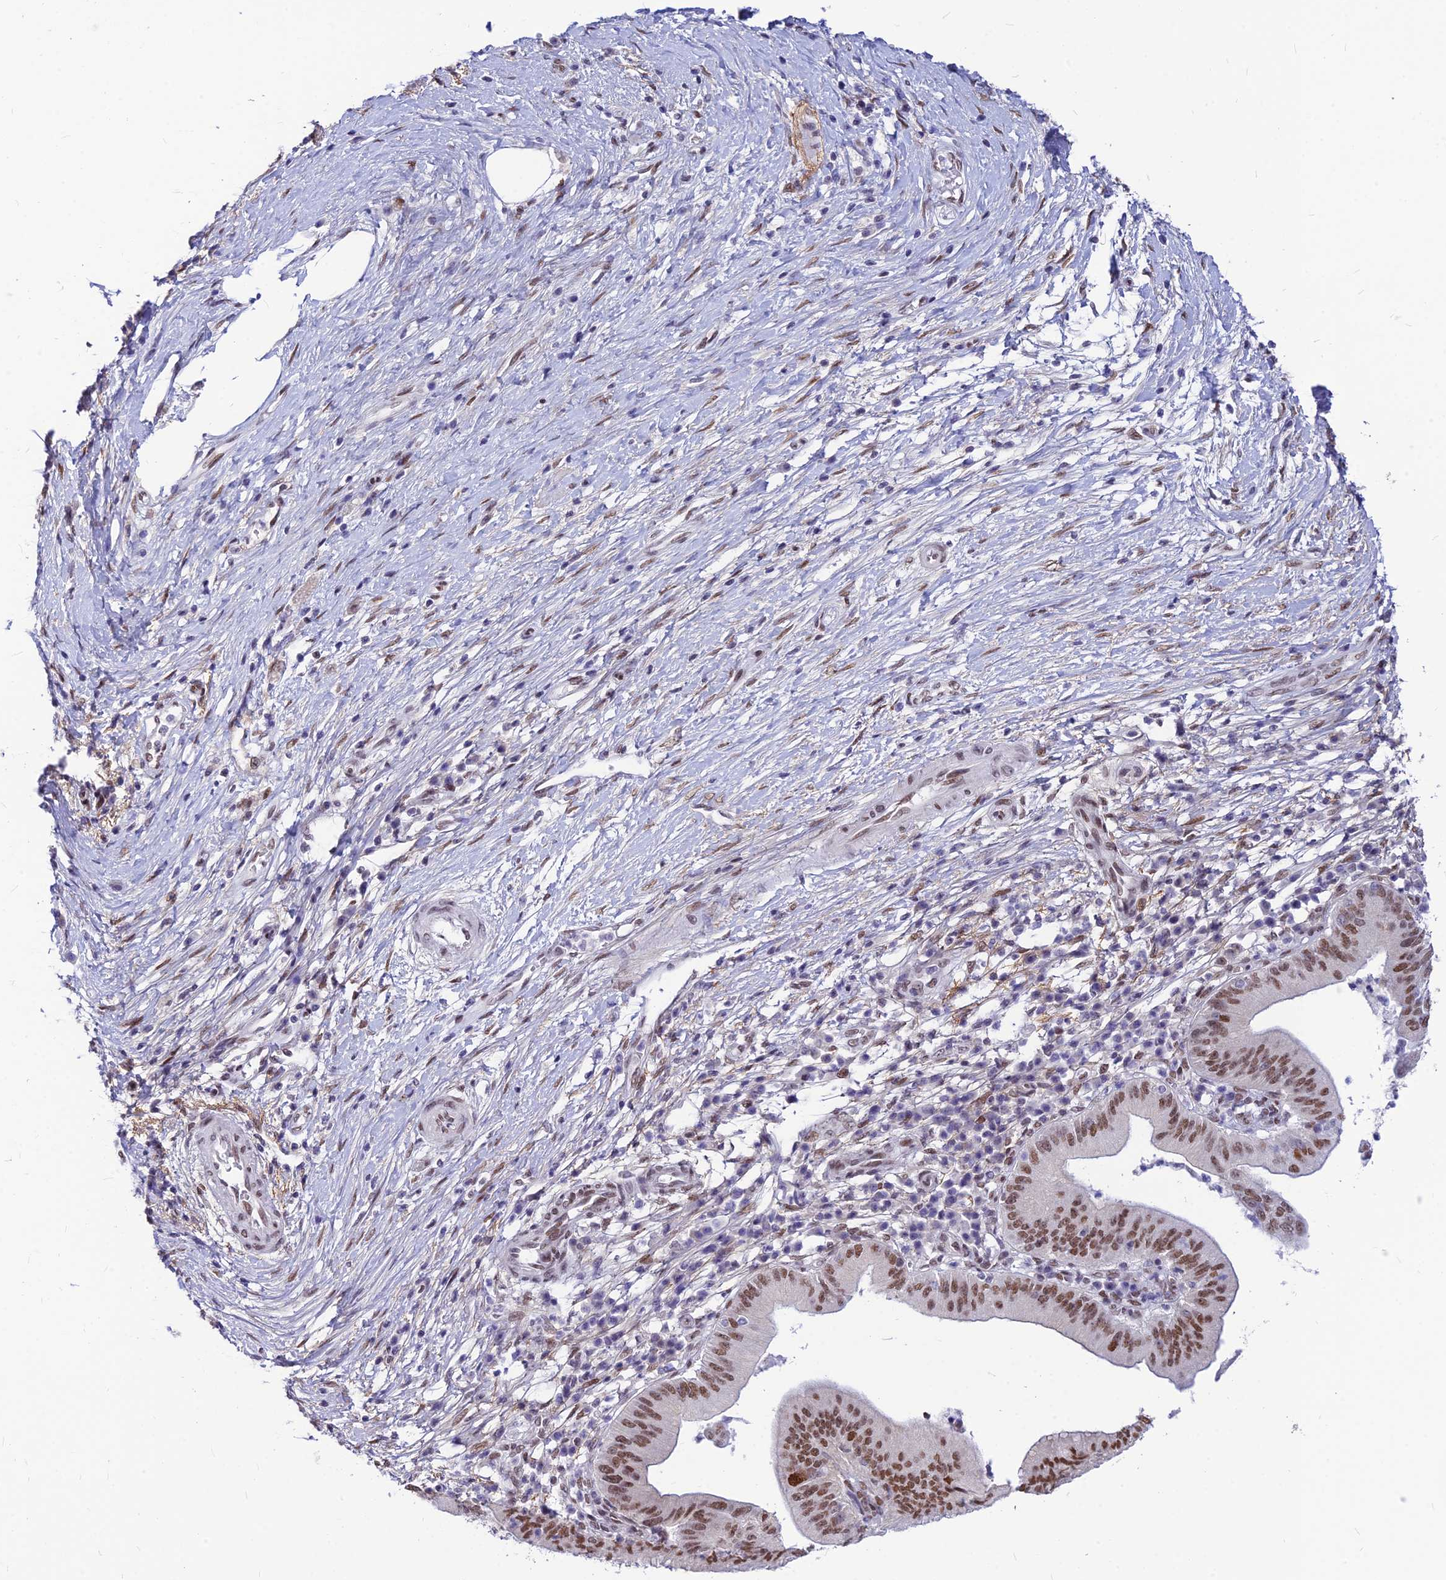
{"staining": {"intensity": "moderate", "quantity": ">75%", "location": "nuclear"}, "tissue": "pancreatic cancer", "cell_type": "Tumor cells", "image_type": "cancer", "snomed": [{"axis": "morphology", "description": "Adenocarcinoma, NOS"}, {"axis": "topography", "description": "Pancreas"}], "caption": "Adenocarcinoma (pancreatic) stained with immunohistochemistry displays moderate nuclear positivity in about >75% of tumor cells.", "gene": "KCTD13", "patient": {"sex": "male", "age": 68}}